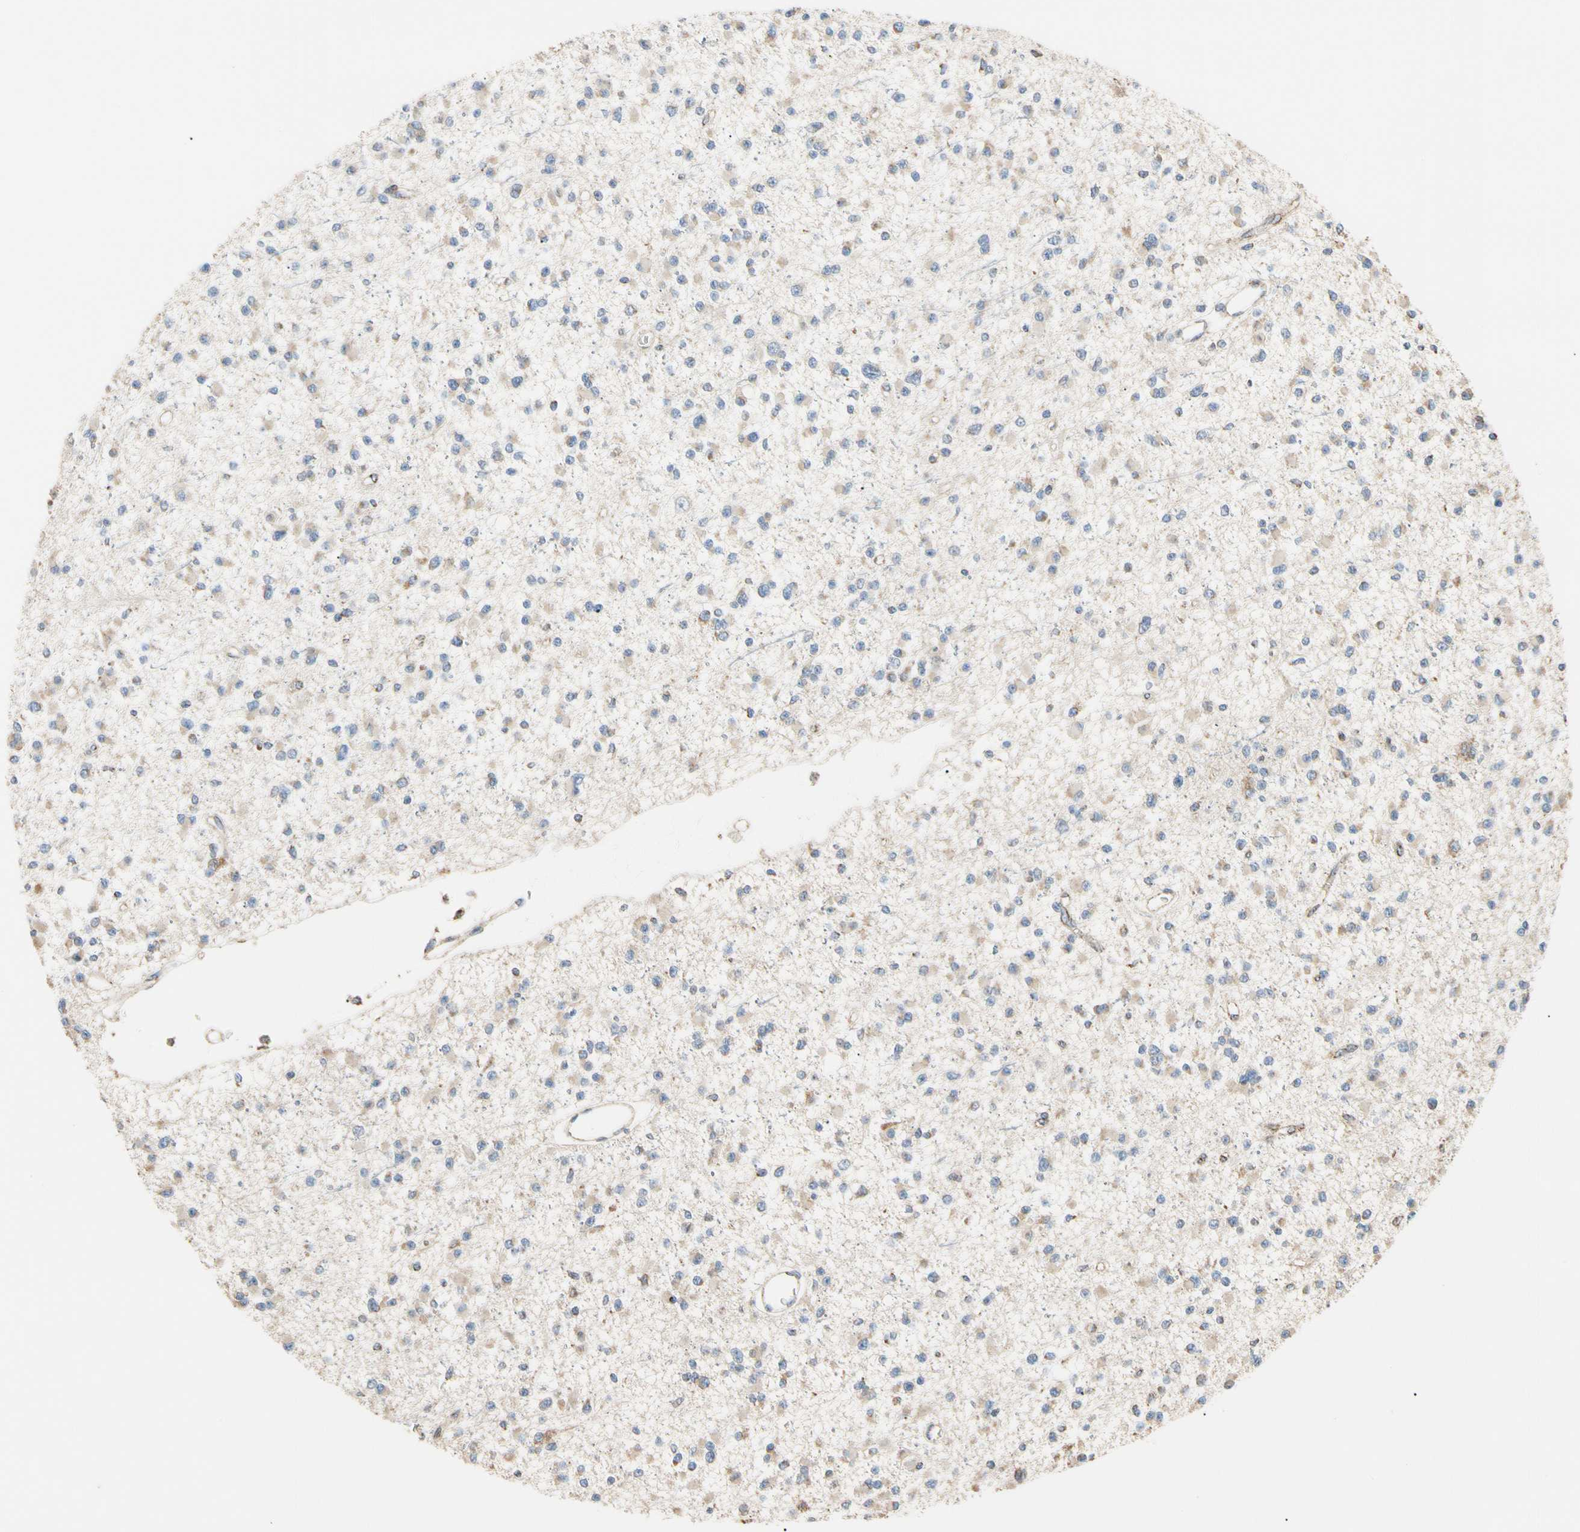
{"staining": {"intensity": "weak", "quantity": "25%-75%", "location": "cytoplasmic/membranous"}, "tissue": "glioma", "cell_type": "Tumor cells", "image_type": "cancer", "snomed": [{"axis": "morphology", "description": "Glioma, malignant, Low grade"}, {"axis": "topography", "description": "Brain"}], "caption": "This micrograph displays malignant low-grade glioma stained with immunohistochemistry (IHC) to label a protein in brown. The cytoplasmic/membranous of tumor cells show weak positivity for the protein. Nuclei are counter-stained blue.", "gene": "PLGRKT", "patient": {"sex": "female", "age": 22}}